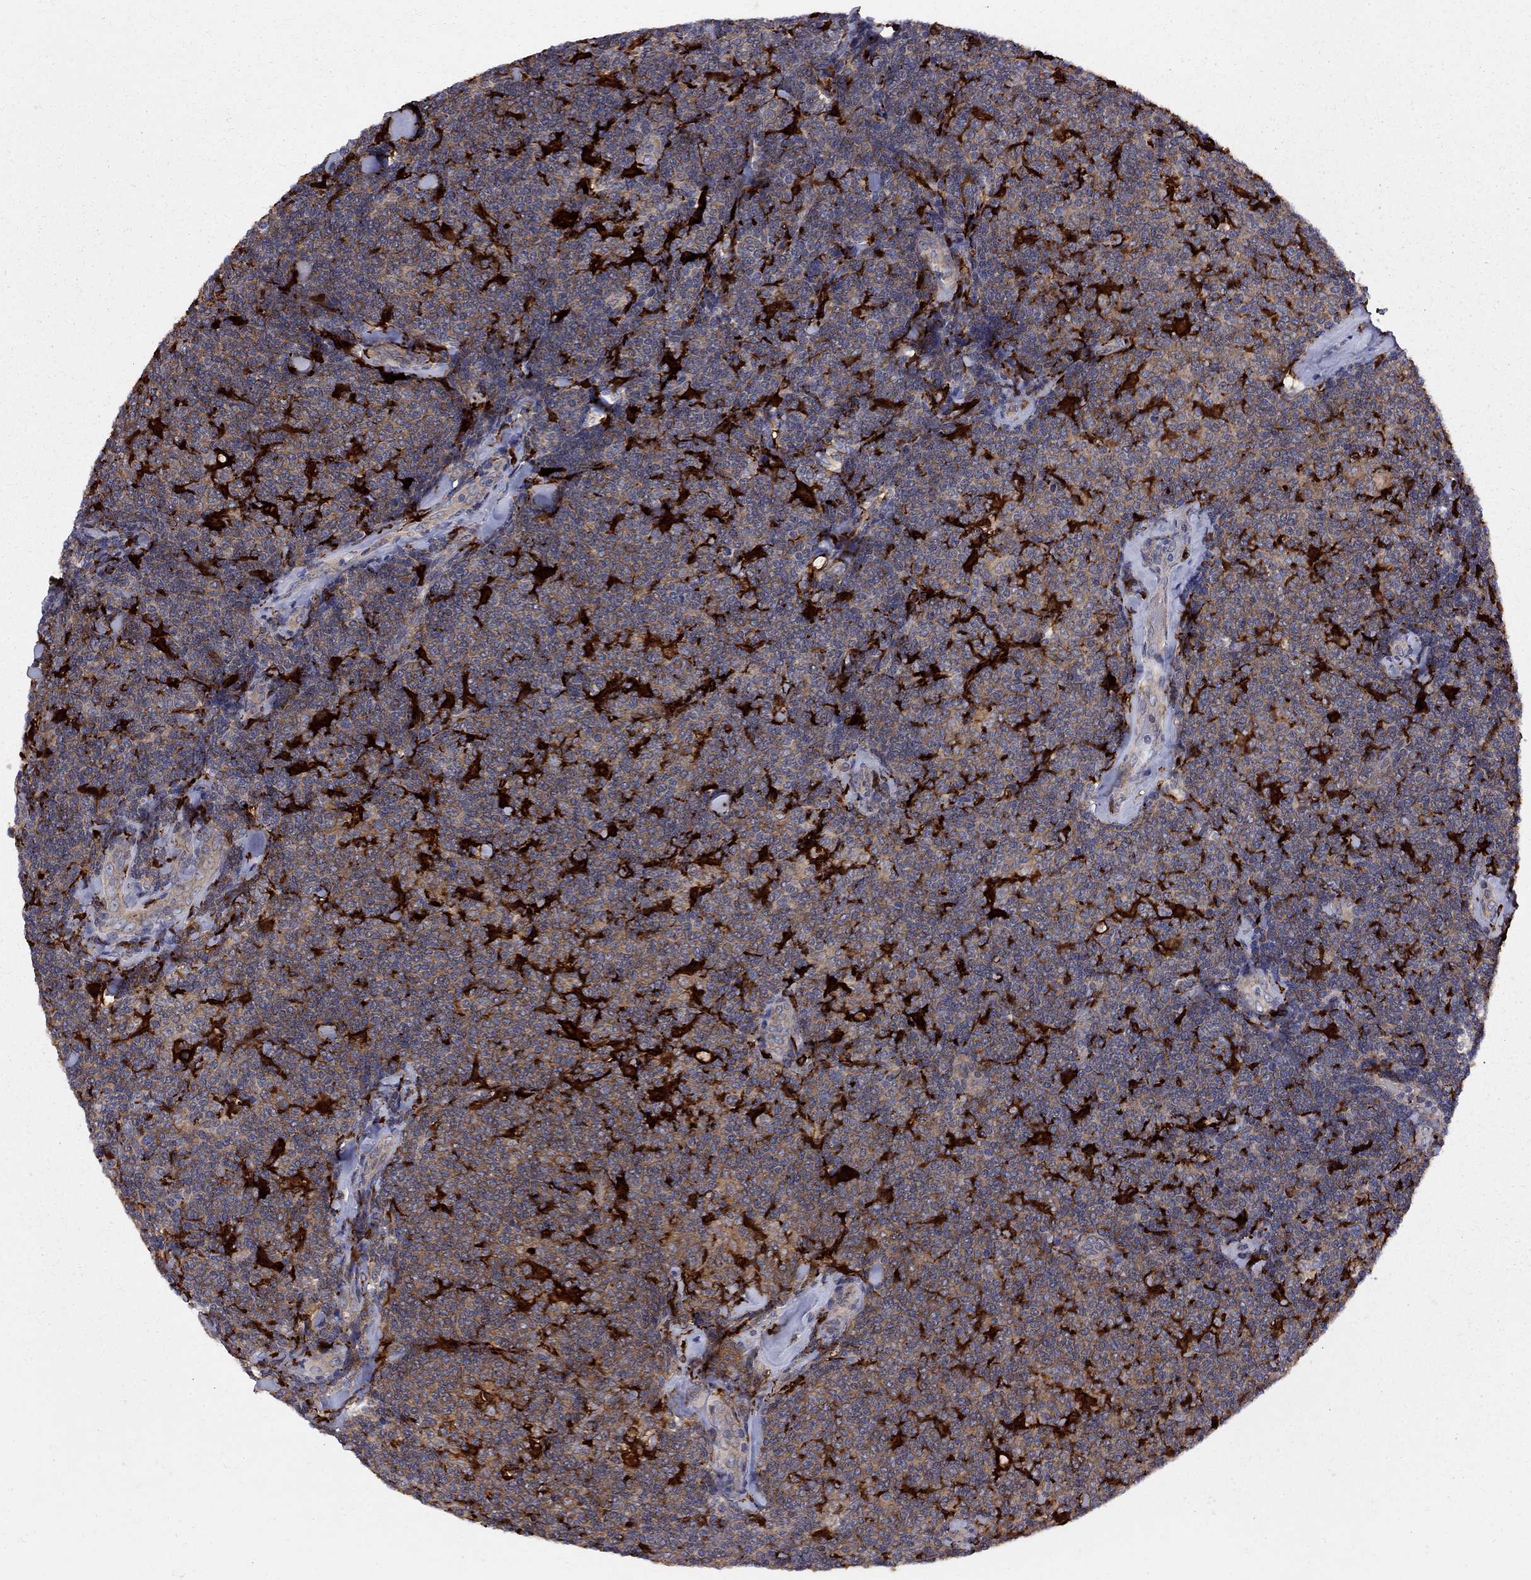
{"staining": {"intensity": "moderate", "quantity": ">75%", "location": "cytoplasmic/membranous"}, "tissue": "lymphoma", "cell_type": "Tumor cells", "image_type": "cancer", "snomed": [{"axis": "morphology", "description": "Malignant lymphoma, non-Hodgkin's type, Low grade"}, {"axis": "topography", "description": "Lymph node"}], "caption": "Immunohistochemistry image of lymphoma stained for a protein (brown), which displays medium levels of moderate cytoplasmic/membranous staining in about >75% of tumor cells.", "gene": "MTHFR", "patient": {"sex": "female", "age": 56}}